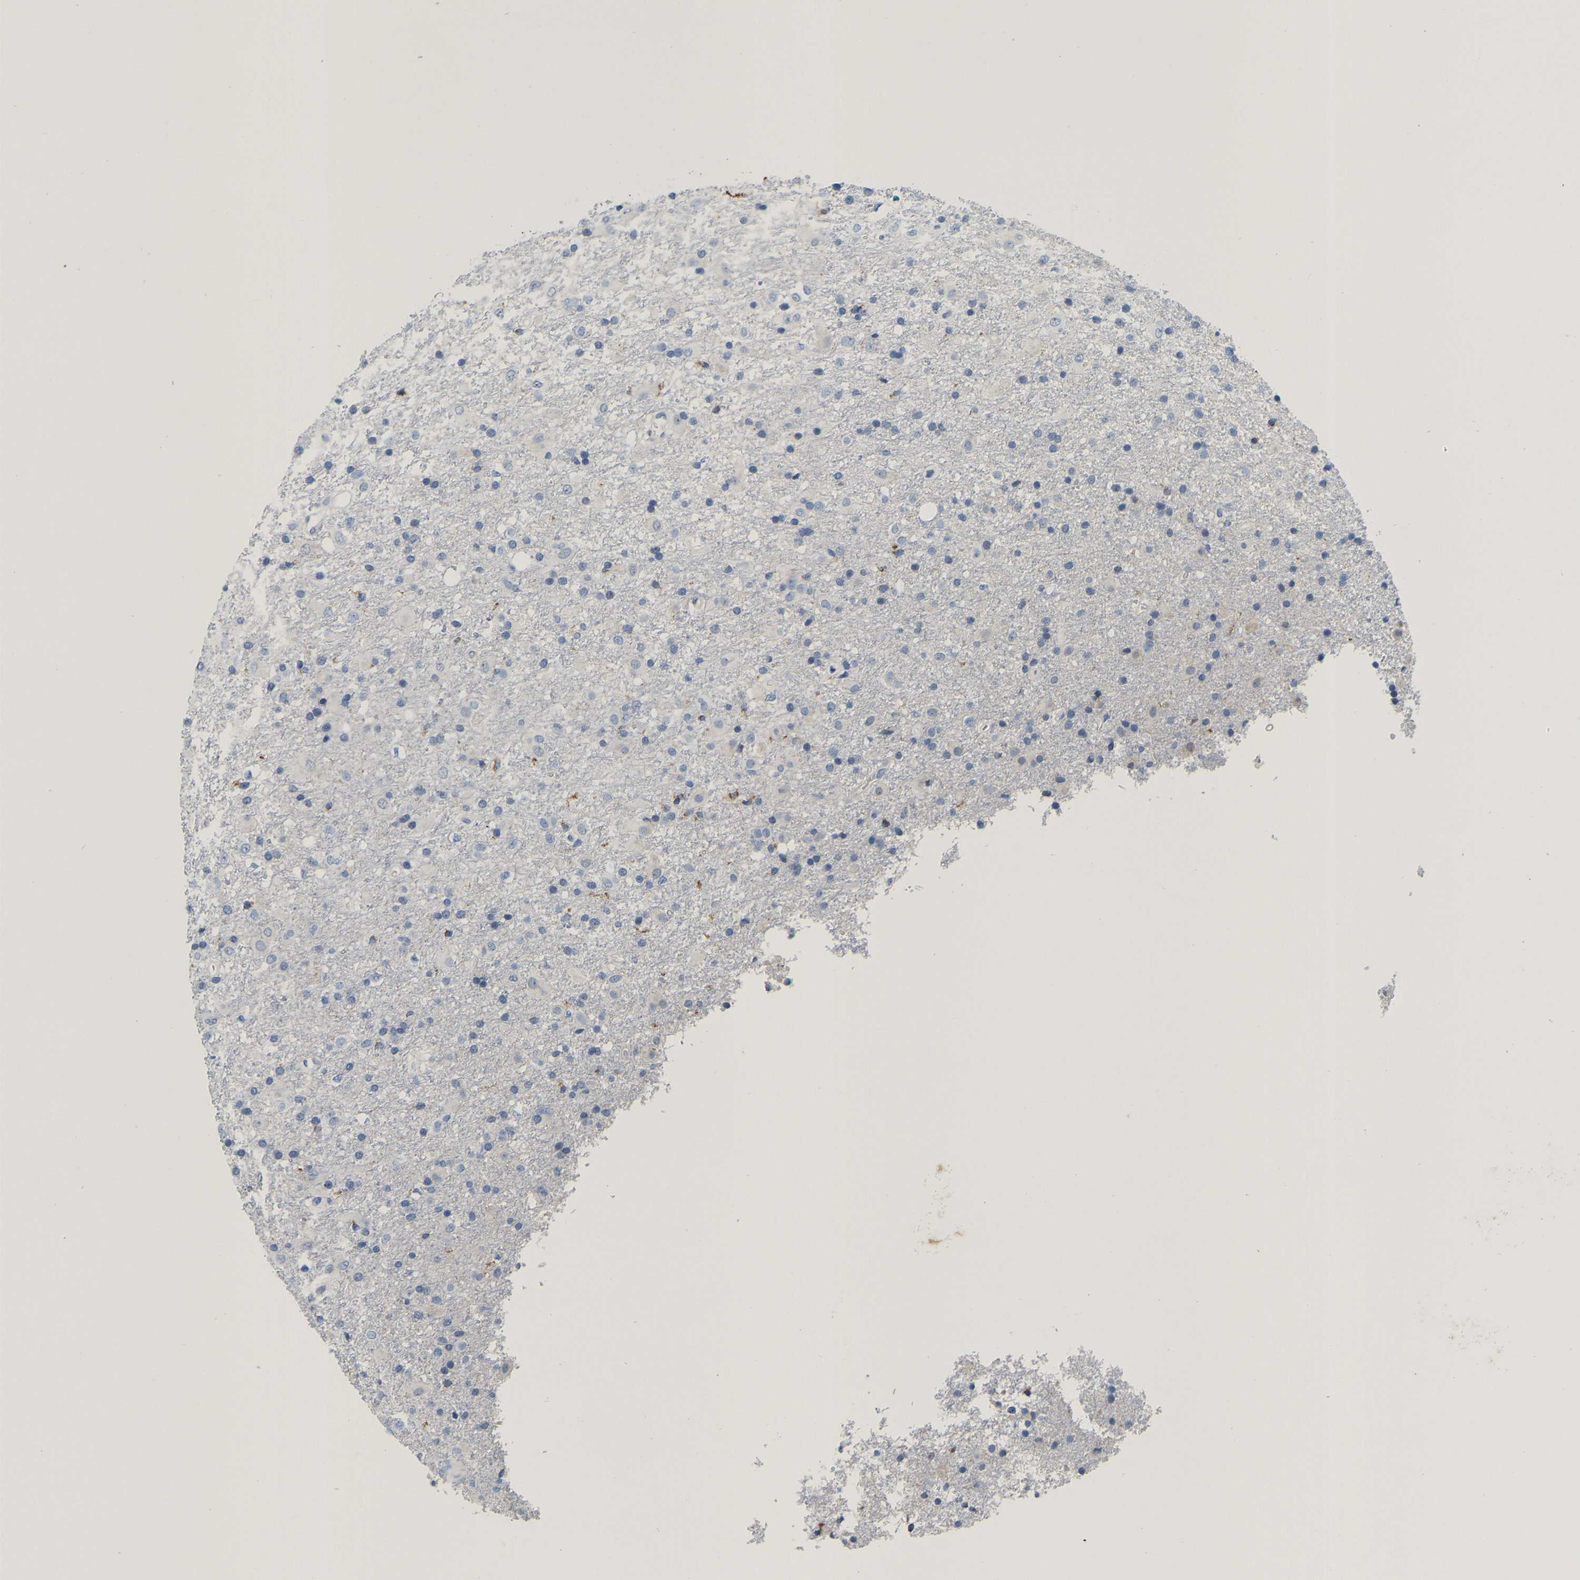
{"staining": {"intensity": "moderate", "quantity": "<25%", "location": "cytoplasmic/membranous"}, "tissue": "glioma", "cell_type": "Tumor cells", "image_type": "cancer", "snomed": [{"axis": "morphology", "description": "Glioma, malignant, Low grade"}, {"axis": "topography", "description": "Brain"}], "caption": "A photomicrograph showing moderate cytoplasmic/membranous positivity in approximately <25% of tumor cells in malignant glioma (low-grade), as visualized by brown immunohistochemical staining.", "gene": "PCK2", "patient": {"sex": "male", "age": 65}}